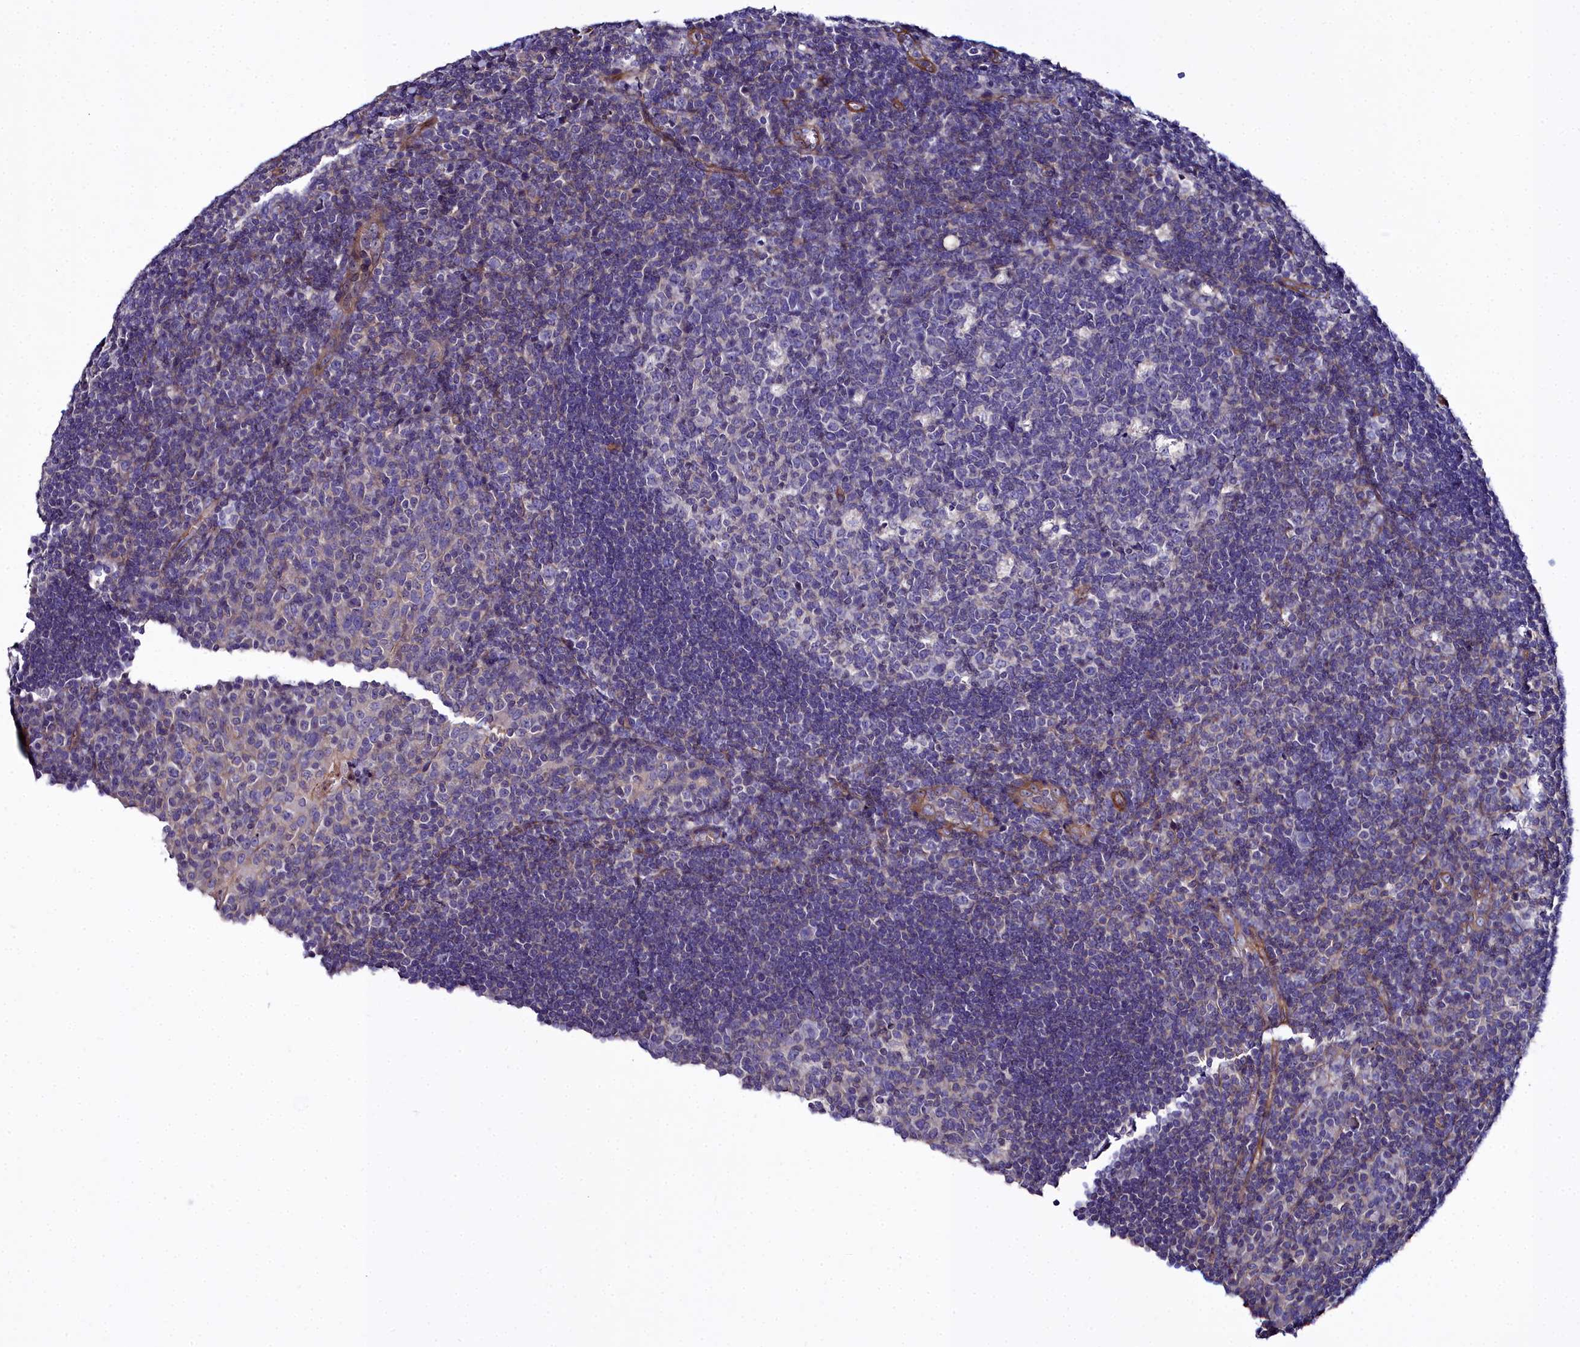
{"staining": {"intensity": "negative", "quantity": "none", "location": "none"}, "tissue": "tonsil", "cell_type": "Germinal center cells", "image_type": "normal", "snomed": [{"axis": "morphology", "description": "Normal tissue, NOS"}, {"axis": "topography", "description": "Tonsil"}], "caption": "The micrograph reveals no significant staining in germinal center cells of tonsil. Nuclei are stained in blue.", "gene": "FADS3", "patient": {"sex": "male", "age": 17}}